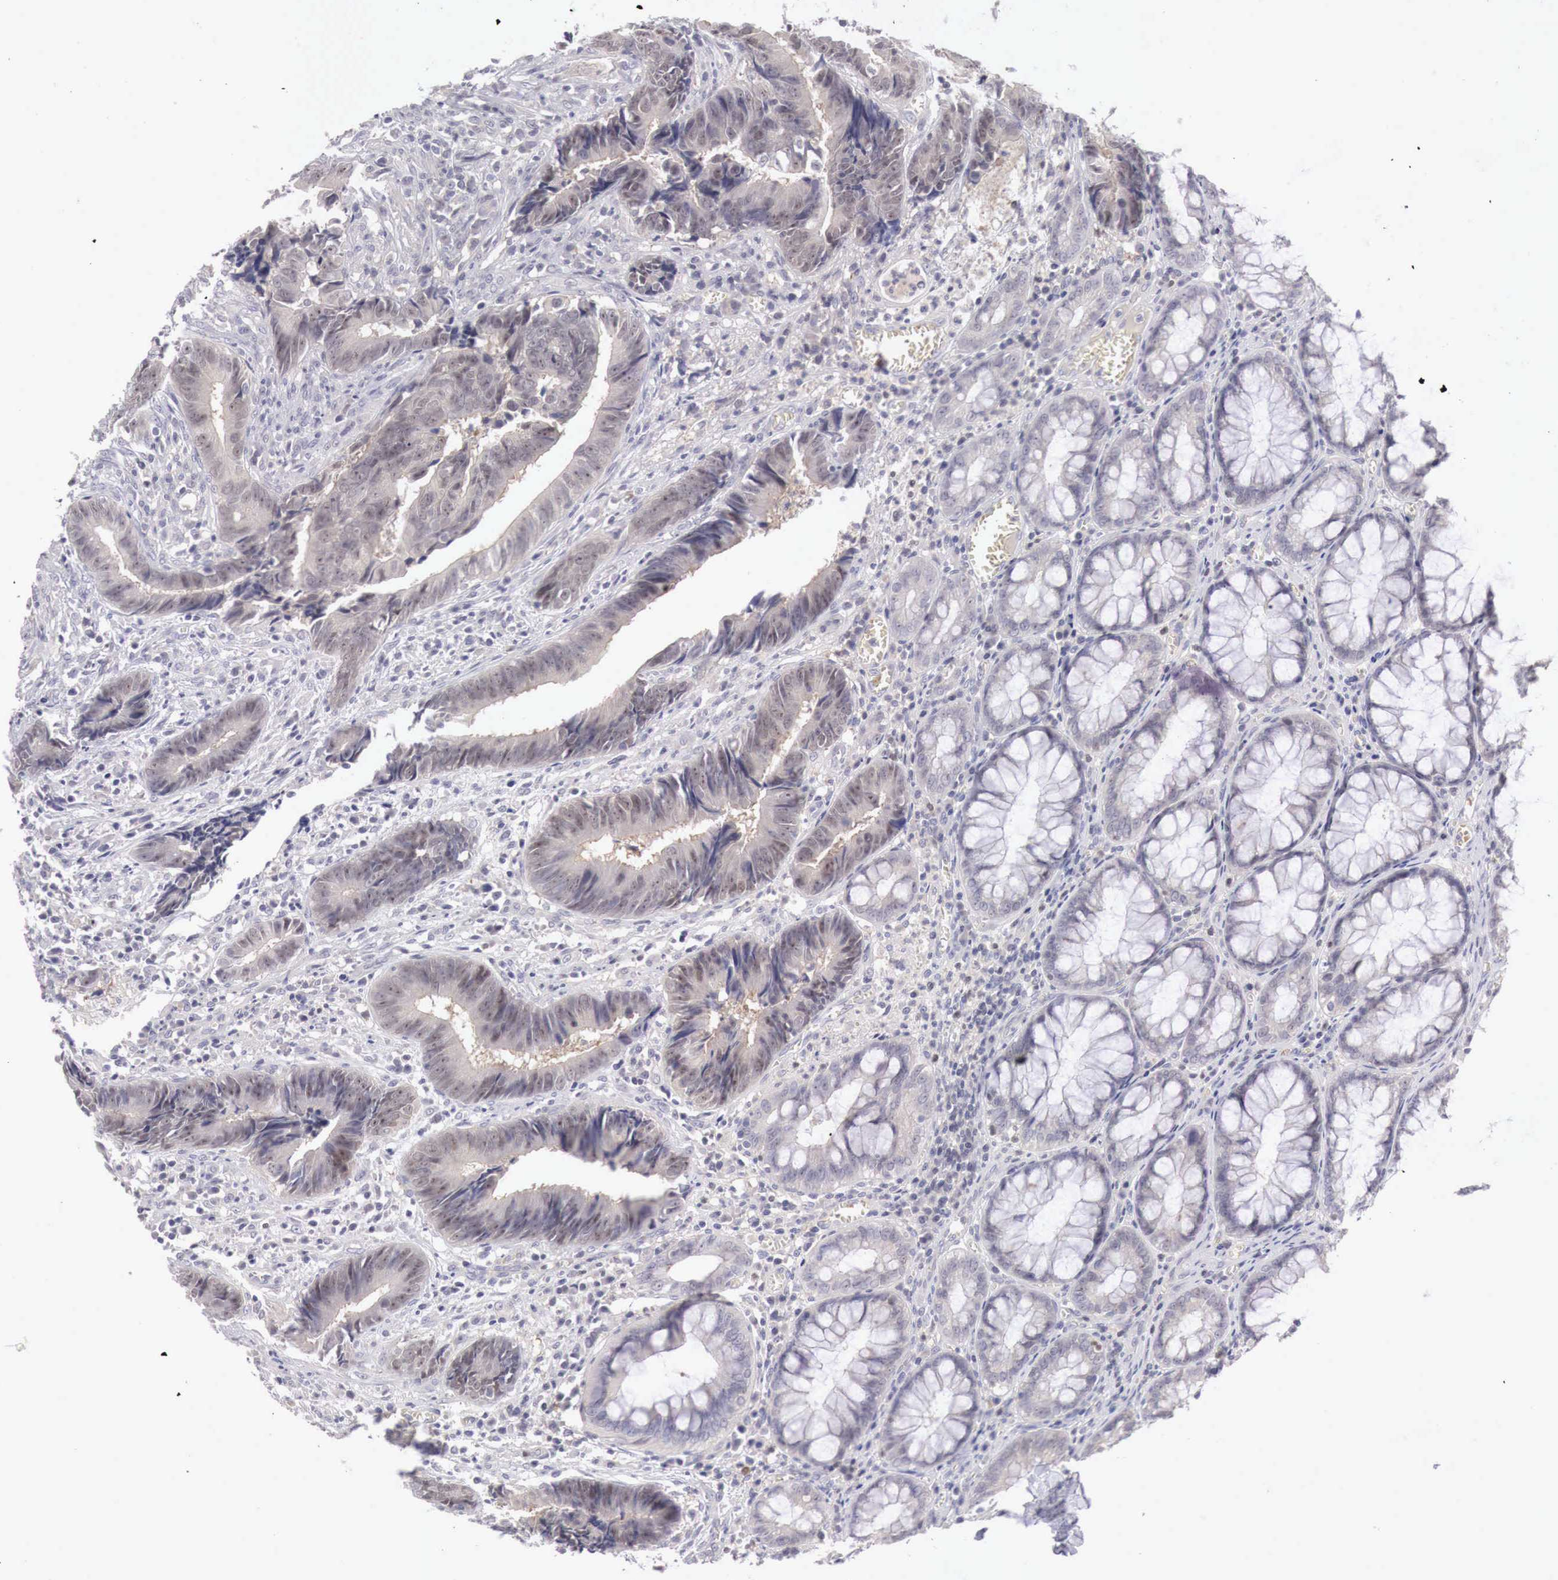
{"staining": {"intensity": "weak", "quantity": "25%-75%", "location": "cytoplasmic/membranous"}, "tissue": "colorectal cancer", "cell_type": "Tumor cells", "image_type": "cancer", "snomed": [{"axis": "morphology", "description": "Adenocarcinoma, NOS"}, {"axis": "topography", "description": "Rectum"}], "caption": "Immunohistochemistry (IHC) of colorectal cancer (adenocarcinoma) displays low levels of weak cytoplasmic/membranous positivity in approximately 25%-75% of tumor cells.", "gene": "GATA1", "patient": {"sex": "female", "age": 98}}